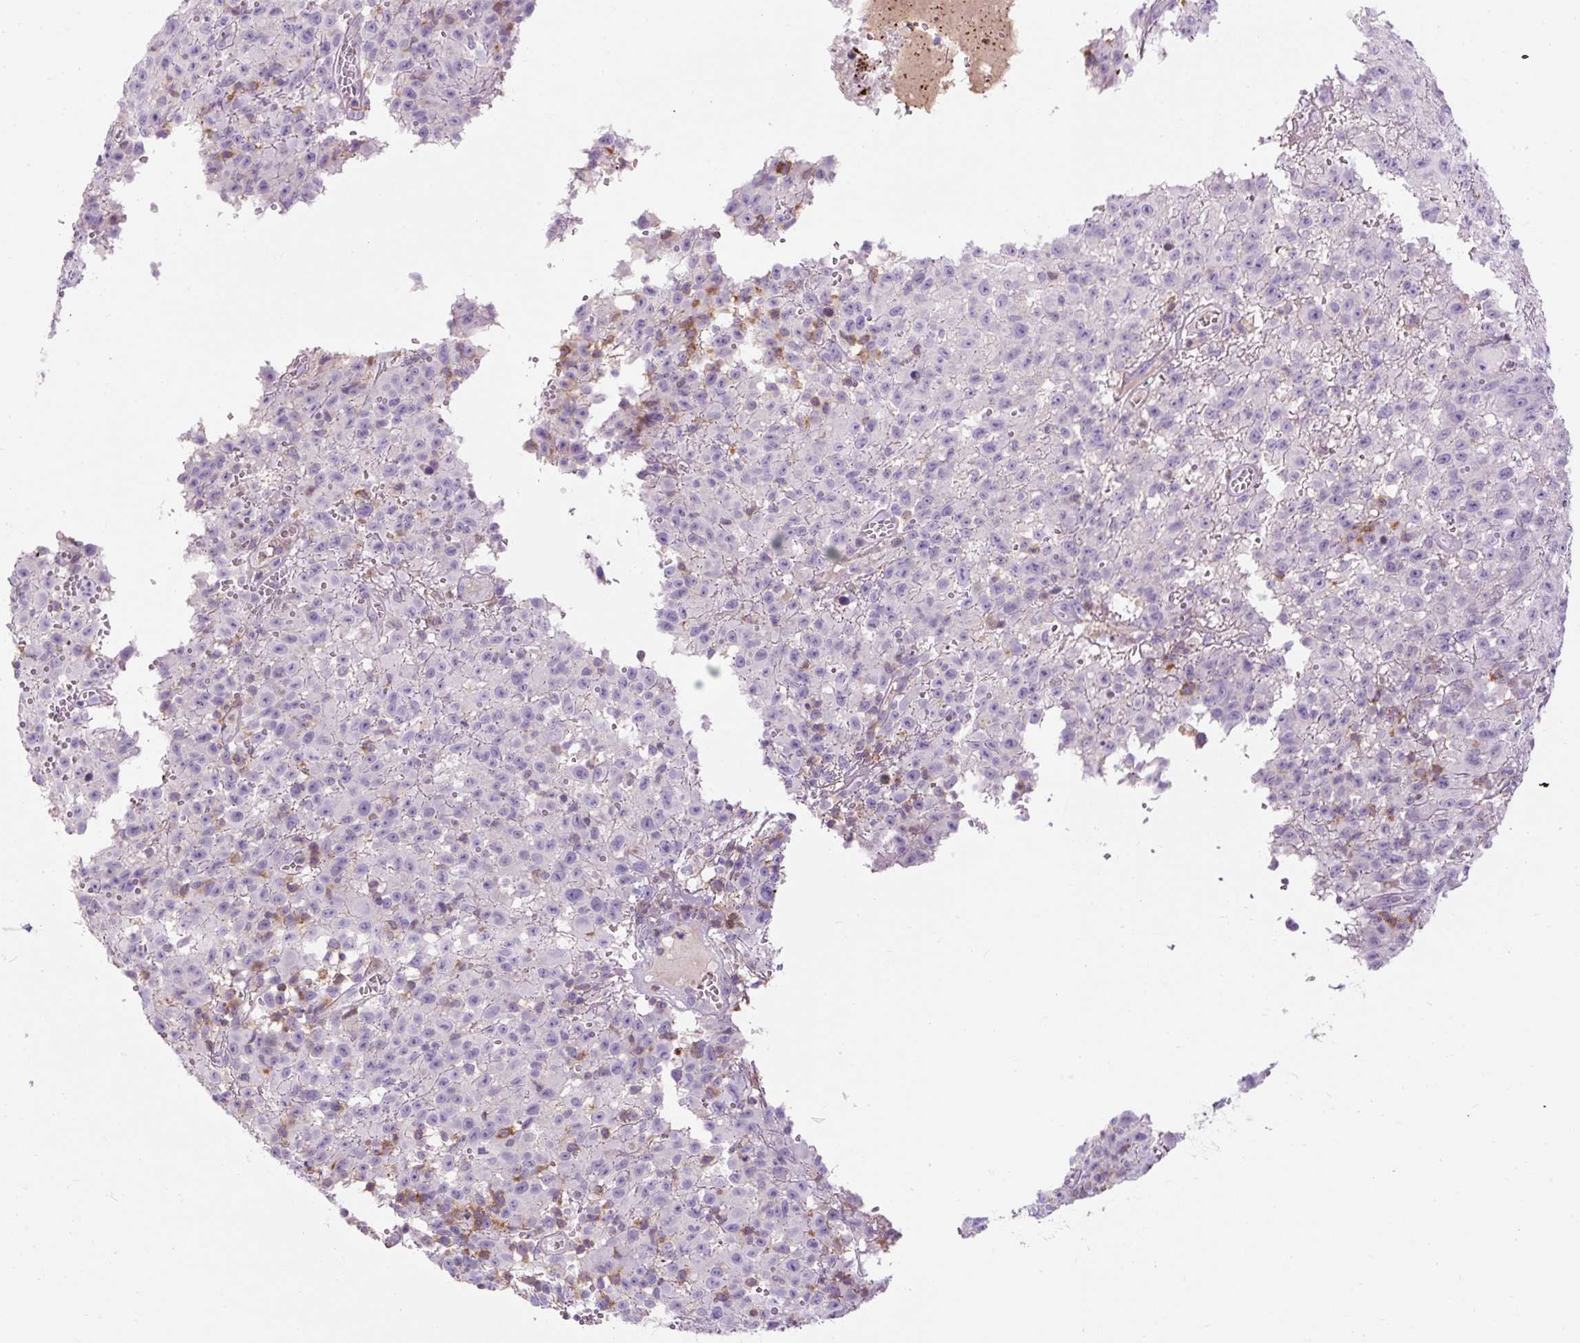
{"staining": {"intensity": "negative", "quantity": "none", "location": "none"}, "tissue": "melanoma", "cell_type": "Tumor cells", "image_type": "cancer", "snomed": [{"axis": "morphology", "description": "Malignant melanoma, NOS"}, {"axis": "topography", "description": "Skin"}], "caption": "Malignant melanoma was stained to show a protein in brown. There is no significant staining in tumor cells. (DAB (3,3'-diaminobenzidine) immunohistochemistry with hematoxylin counter stain).", "gene": "TIGD2", "patient": {"sex": "male", "age": 46}}